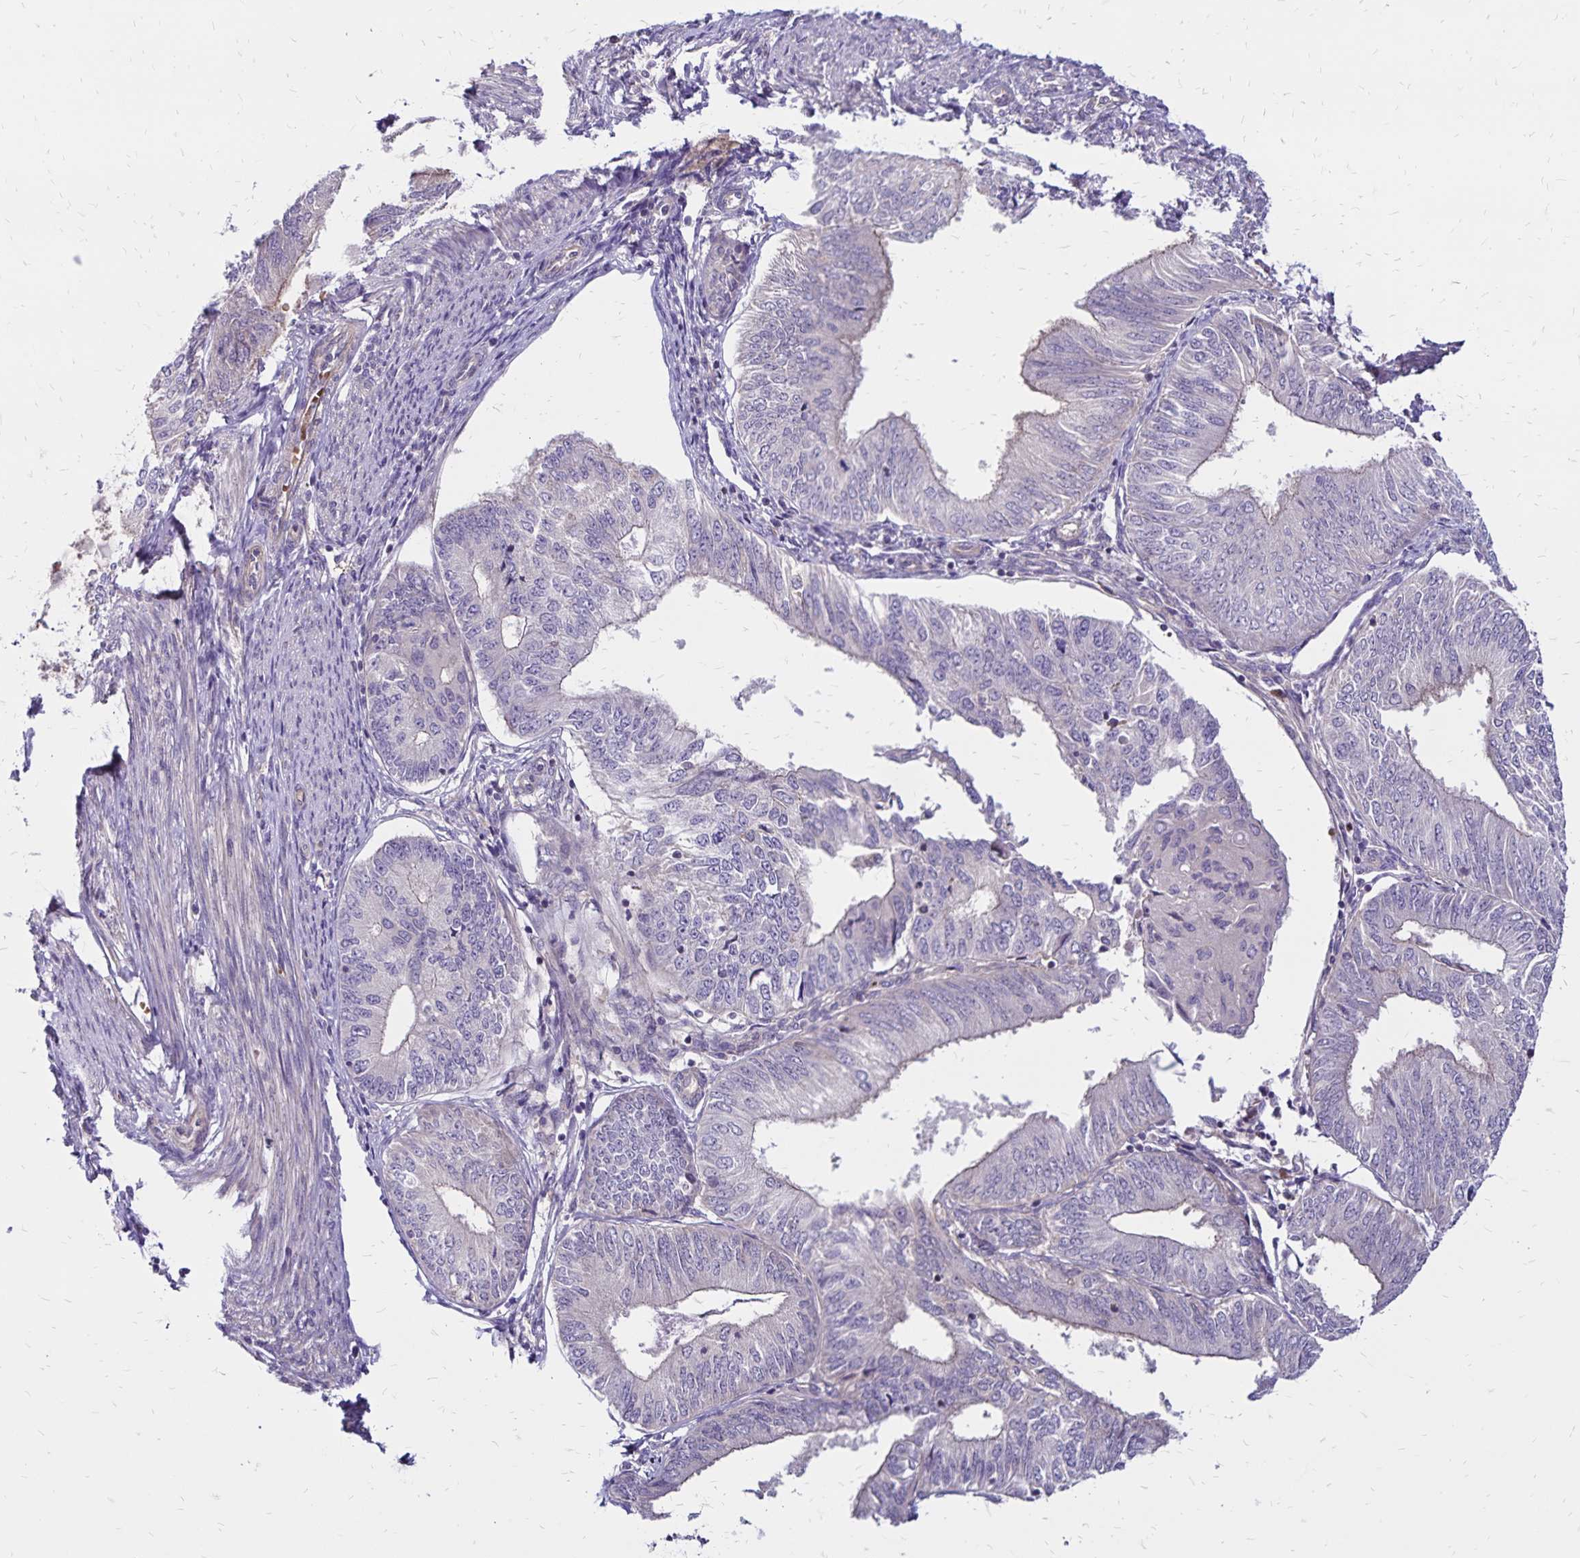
{"staining": {"intensity": "negative", "quantity": "none", "location": "none"}, "tissue": "endometrial cancer", "cell_type": "Tumor cells", "image_type": "cancer", "snomed": [{"axis": "morphology", "description": "Adenocarcinoma, NOS"}, {"axis": "topography", "description": "Endometrium"}], "caption": "A histopathology image of human endometrial cancer is negative for staining in tumor cells.", "gene": "FSD1", "patient": {"sex": "female", "age": 58}}